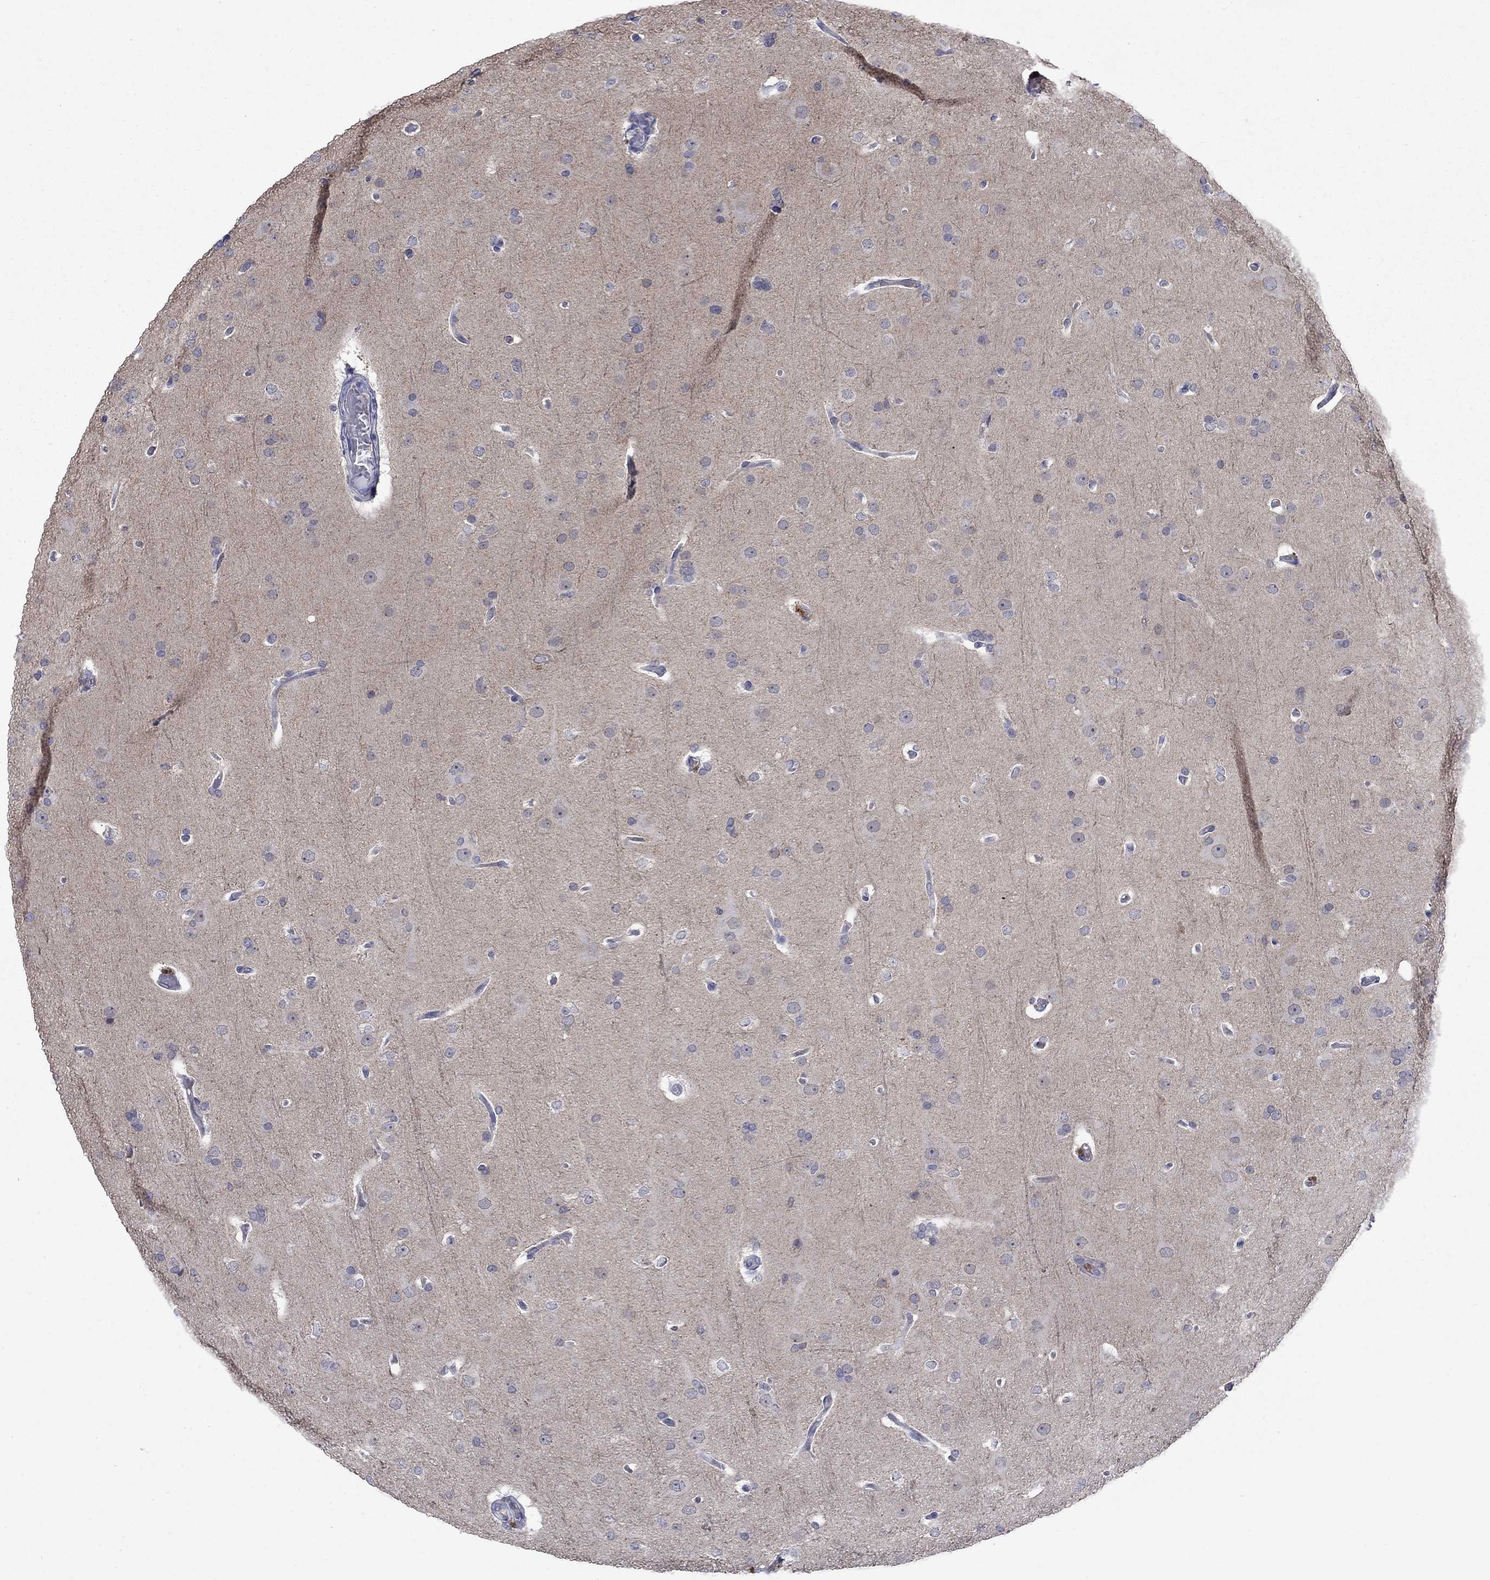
{"staining": {"intensity": "negative", "quantity": "none", "location": "none"}, "tissue": "glioma", "cell_type": "Tumor cells", "image_type": "cancer", "snomed": [{"axis": "morphology", "description": "Glioma, malignant, Low grade"}, {"axis": "topography", "description": "Brain"}], "caption": "Malignant glioma (low-grade) was stained to show a protein in brown. There is no significant staining in tumor cells.", "gene": "NSMF", "patient": {"sex": "male", "age": 41}}